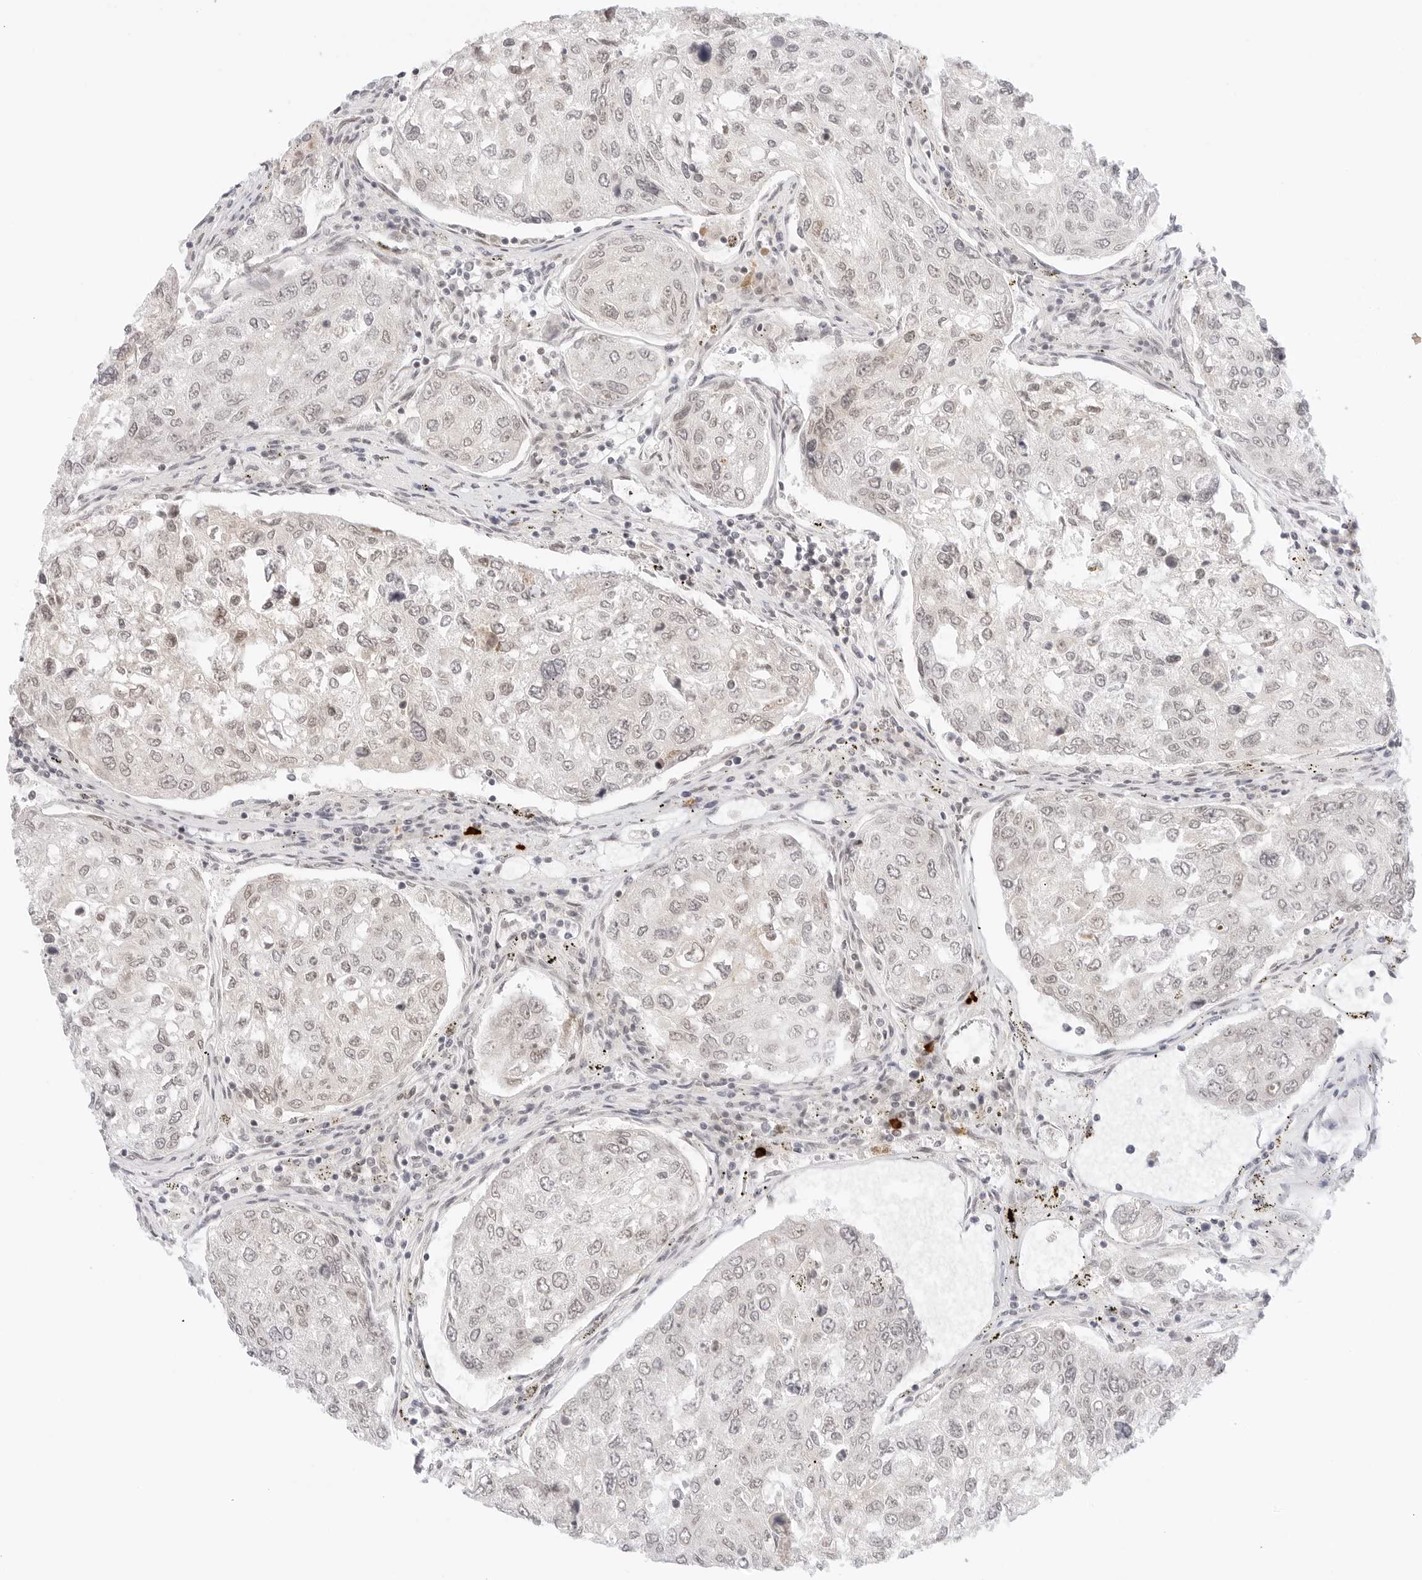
{"staining": {"intensity": "weak", "quantity": "<25%", "location": "nuclear"}, "tissue": "urothelial cancer", "cell_type": "Tumor cells", "image_type": "cancer", "snomed": [{"axis": "morphology", "description": "Urothelial carcinoma, High grade"}, {"axis": "topography", "description": "Lymph node"}, {"axis": "topography", "description": "Urinary bladder"}], "caption": "This photomicrograph is of urothelial carcinoma (high-grade) stained with immunohistochemistry (IHC) to label a protein in brown with the nuclei are counter-stained blue. There is no expression in tumor cells. Brightfield microscopy of immunohistochemistry (IHC) stained with DAB (brown) and hematoxylin (blue), captured at high magnification.", "gene": "HIPK3", "patient": {"sex": "male", "age": 51}}